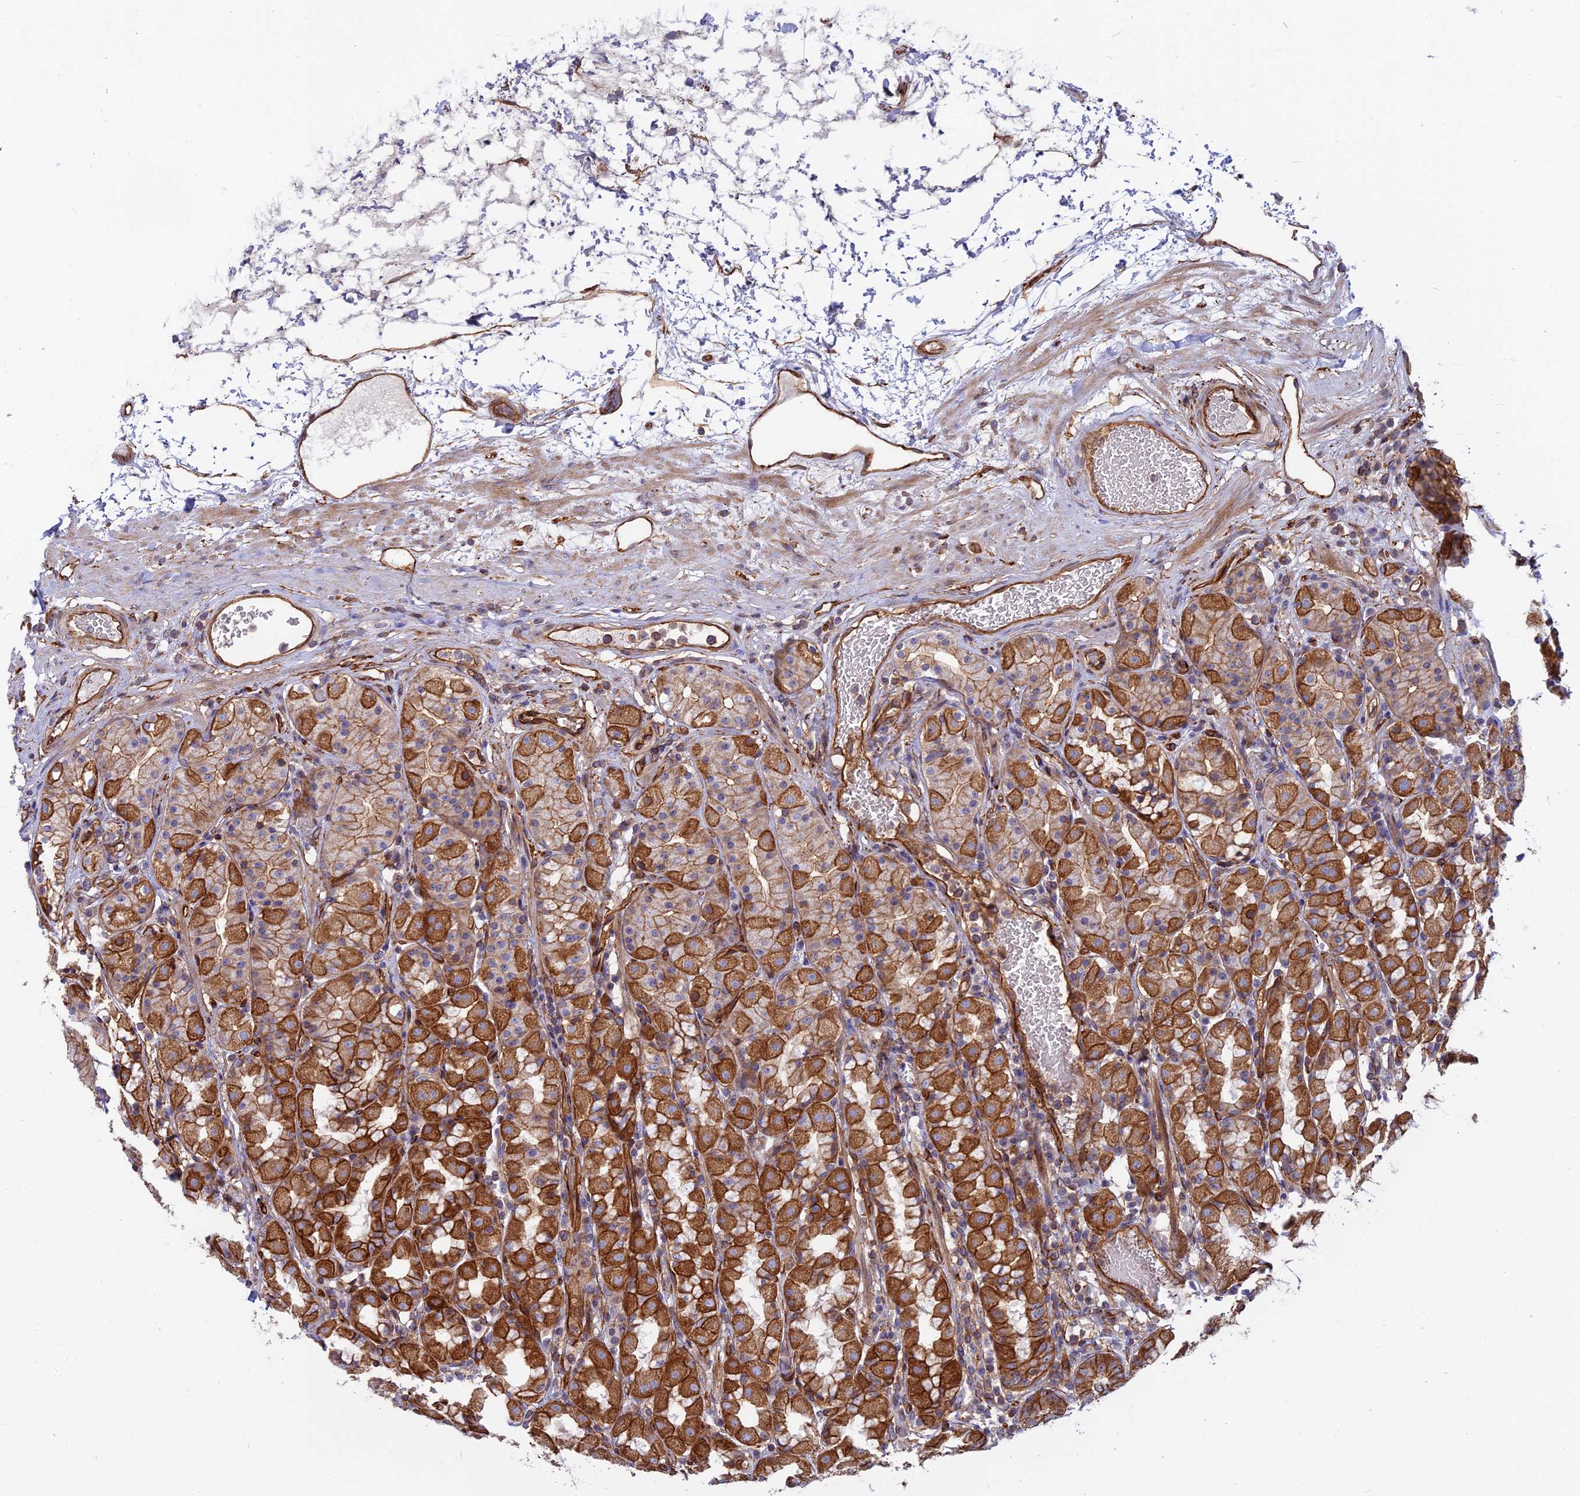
{"staining": {"intensity": "strong", "quantity": ">75%", "location": "cytoplasmic/membranous"}, "tissue": "stomach", "cell_type": "Glandular cells", "image_type": "normal", "snomed": [{"axis": "morphology", "description": "Normal tissue, NOS"}, {"axis": "topography", "description": "Stomach, lower"}], "caption": "High-power microscopy captured an immunohistochemistry photomicrograph of normal stomach, revealing strong cytoplasmic/membranous staining in about >75% of glandular cells.", "gene": "CNBD2", "patient": {"sex": "female", "age": 56}}